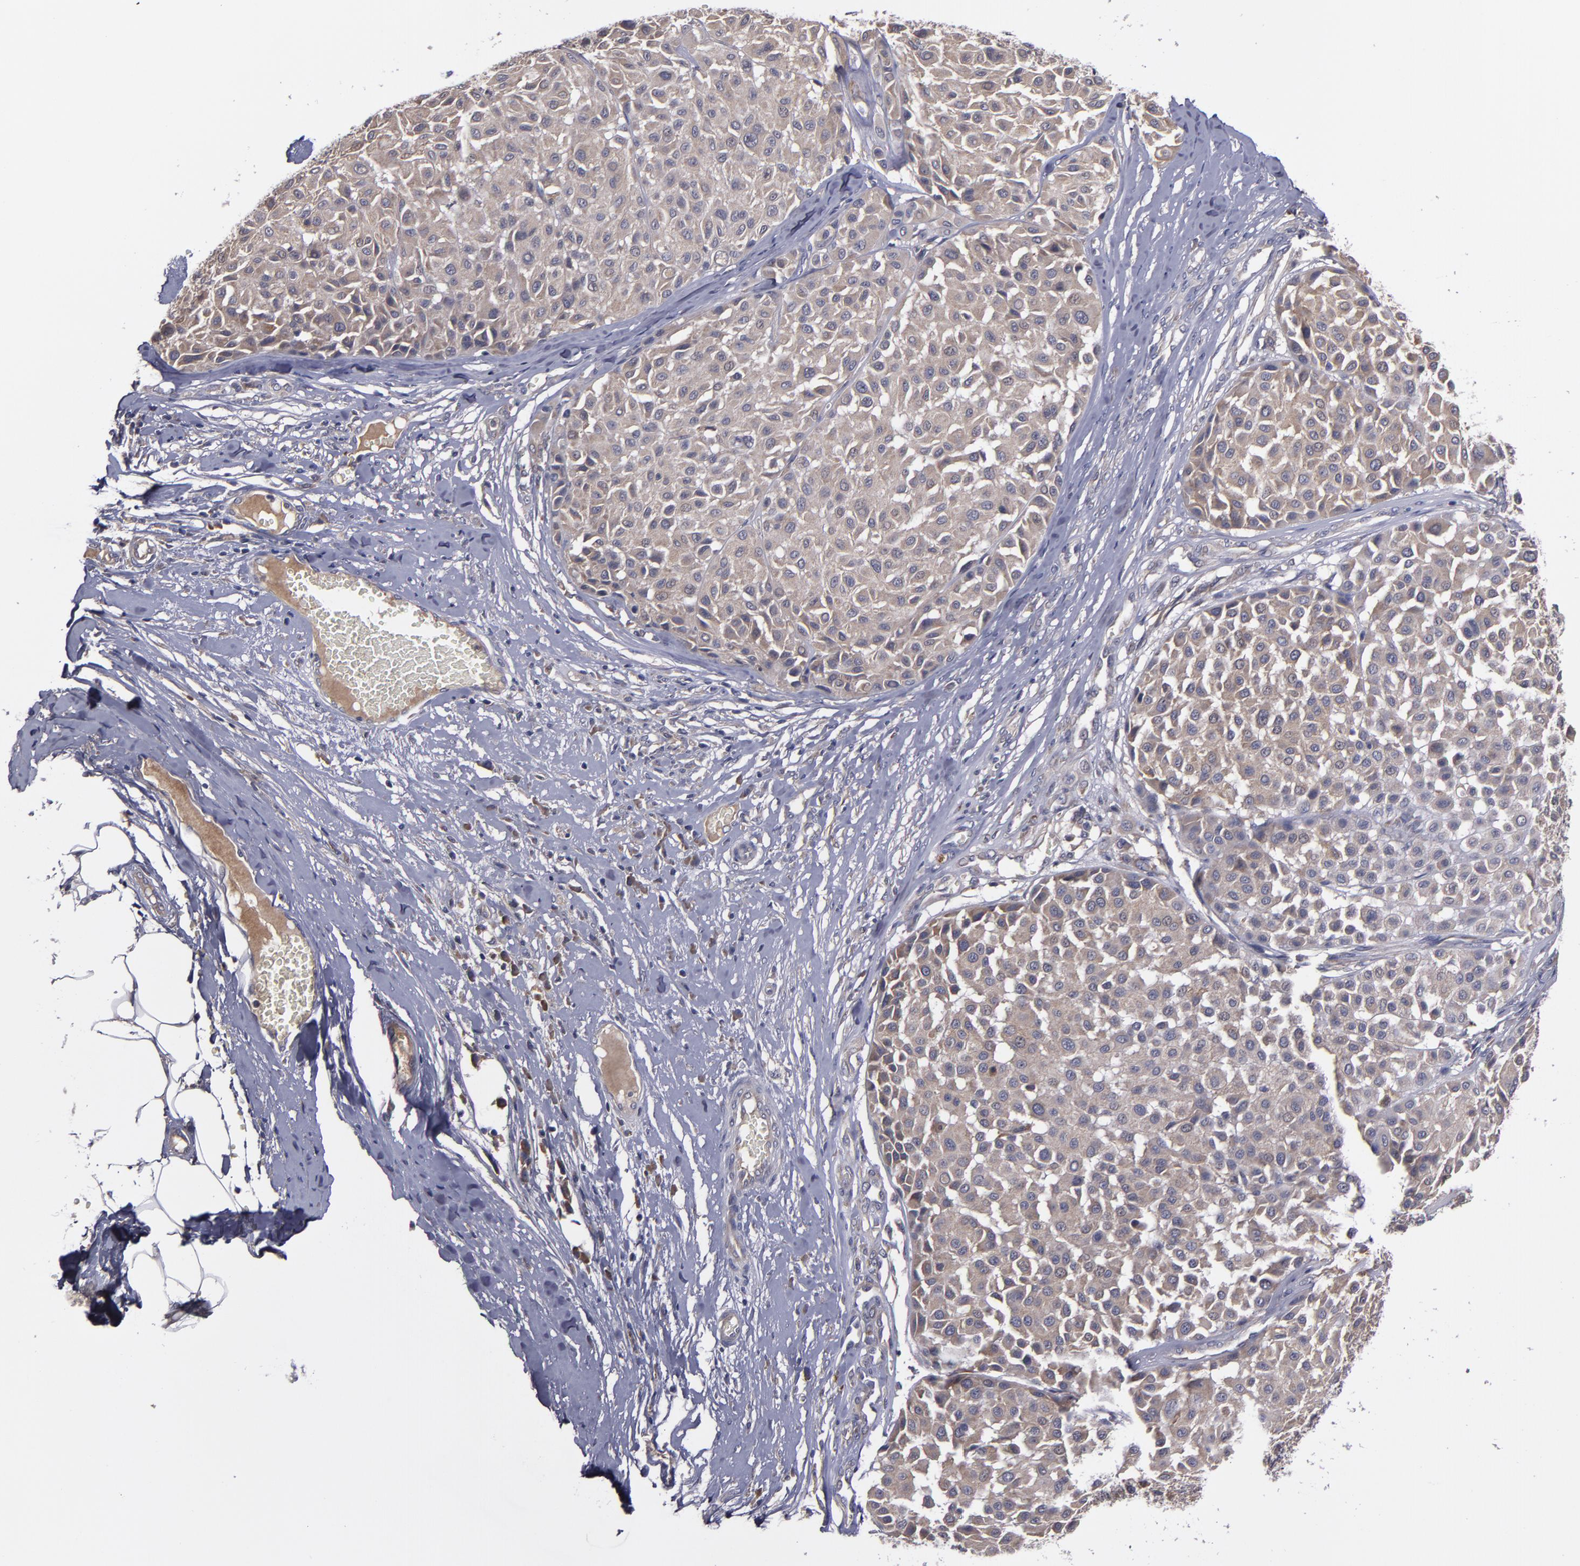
{"staining": {"intensity": "weak", "quantity": ">75%", "location": "cytoplasmic/membranous"}, "tissue": "melanoma", "cell_type": "Tumor cells", "image_type": "cancer", "snomed": [{"axis": "morphology", "description": "Malignant melanoma, Metastatic site"}, {"axis": "topography", "description": "Soft tissue"}], "caption": "Protein expression analysis of human melanoma reveals weak cytoplasmic/membranous expression in approximately >75% of tumor cells.", "gene": "MMP11", "patient": {"sex": "male", "age": 41}}